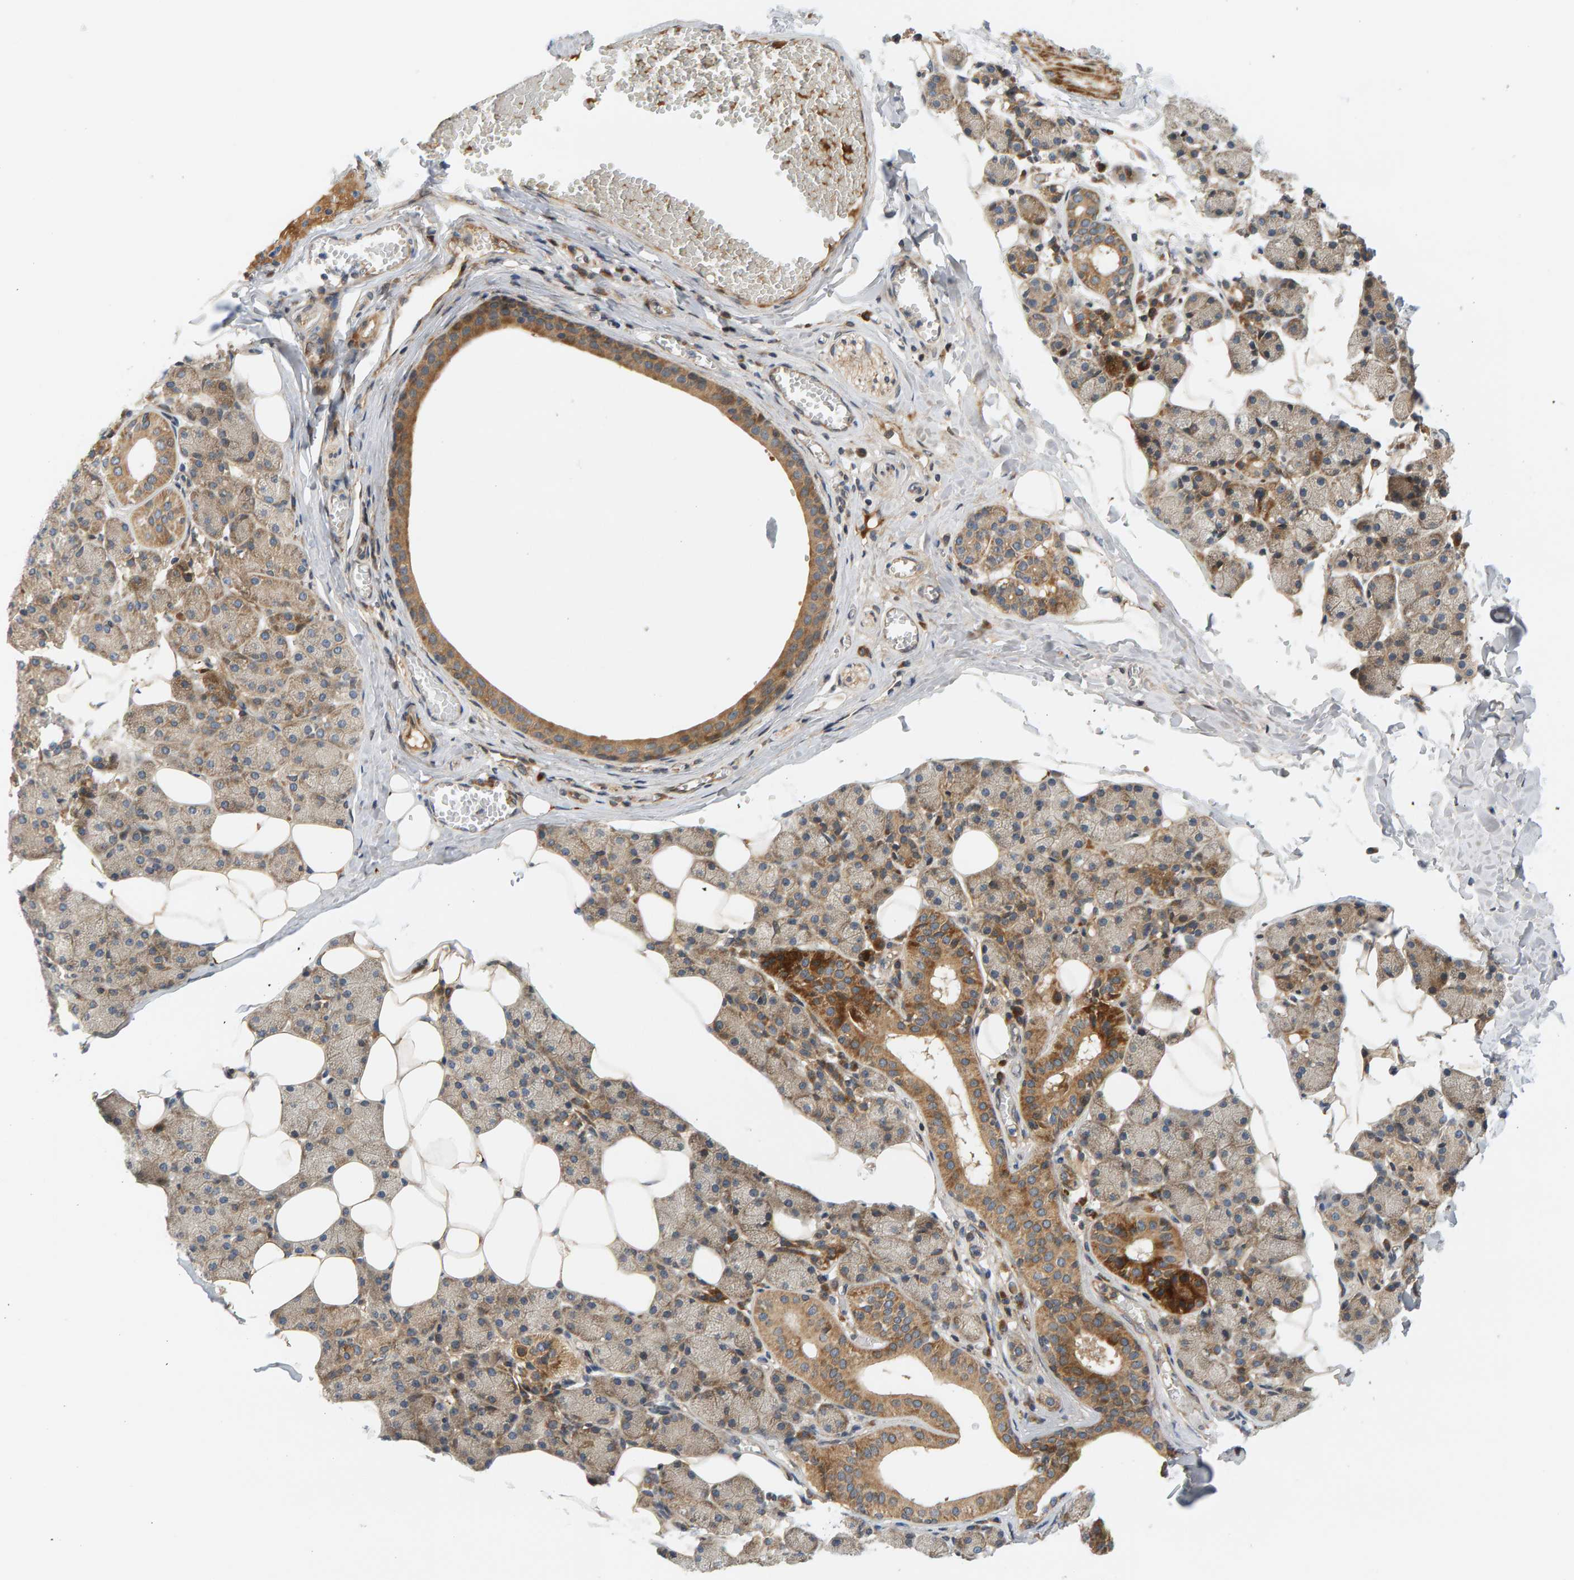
{"staining": {"intensity": "moderate", "quantity": "25%-75%", "location": "cytoplasmic/membranous"}, "tissue": "salivary gland", "cell_type": "Glandular cells", "image_type": "normal", "snomed": [{"axis": "morphology", "description": "Normal tissue, NOS"}, {"axis": "topography", "description": "Salivary gland"}], "caption": "Immunohistochemistry histopathology image of normal human salivary gland stained for a protein (brown), which shows medium levels of moderate cytoplasmic/membranous expression in approximately 25%-75% of glandular cells.", "gene": "BAHCC1", "patient": {"sex": "female", "age": 33}}